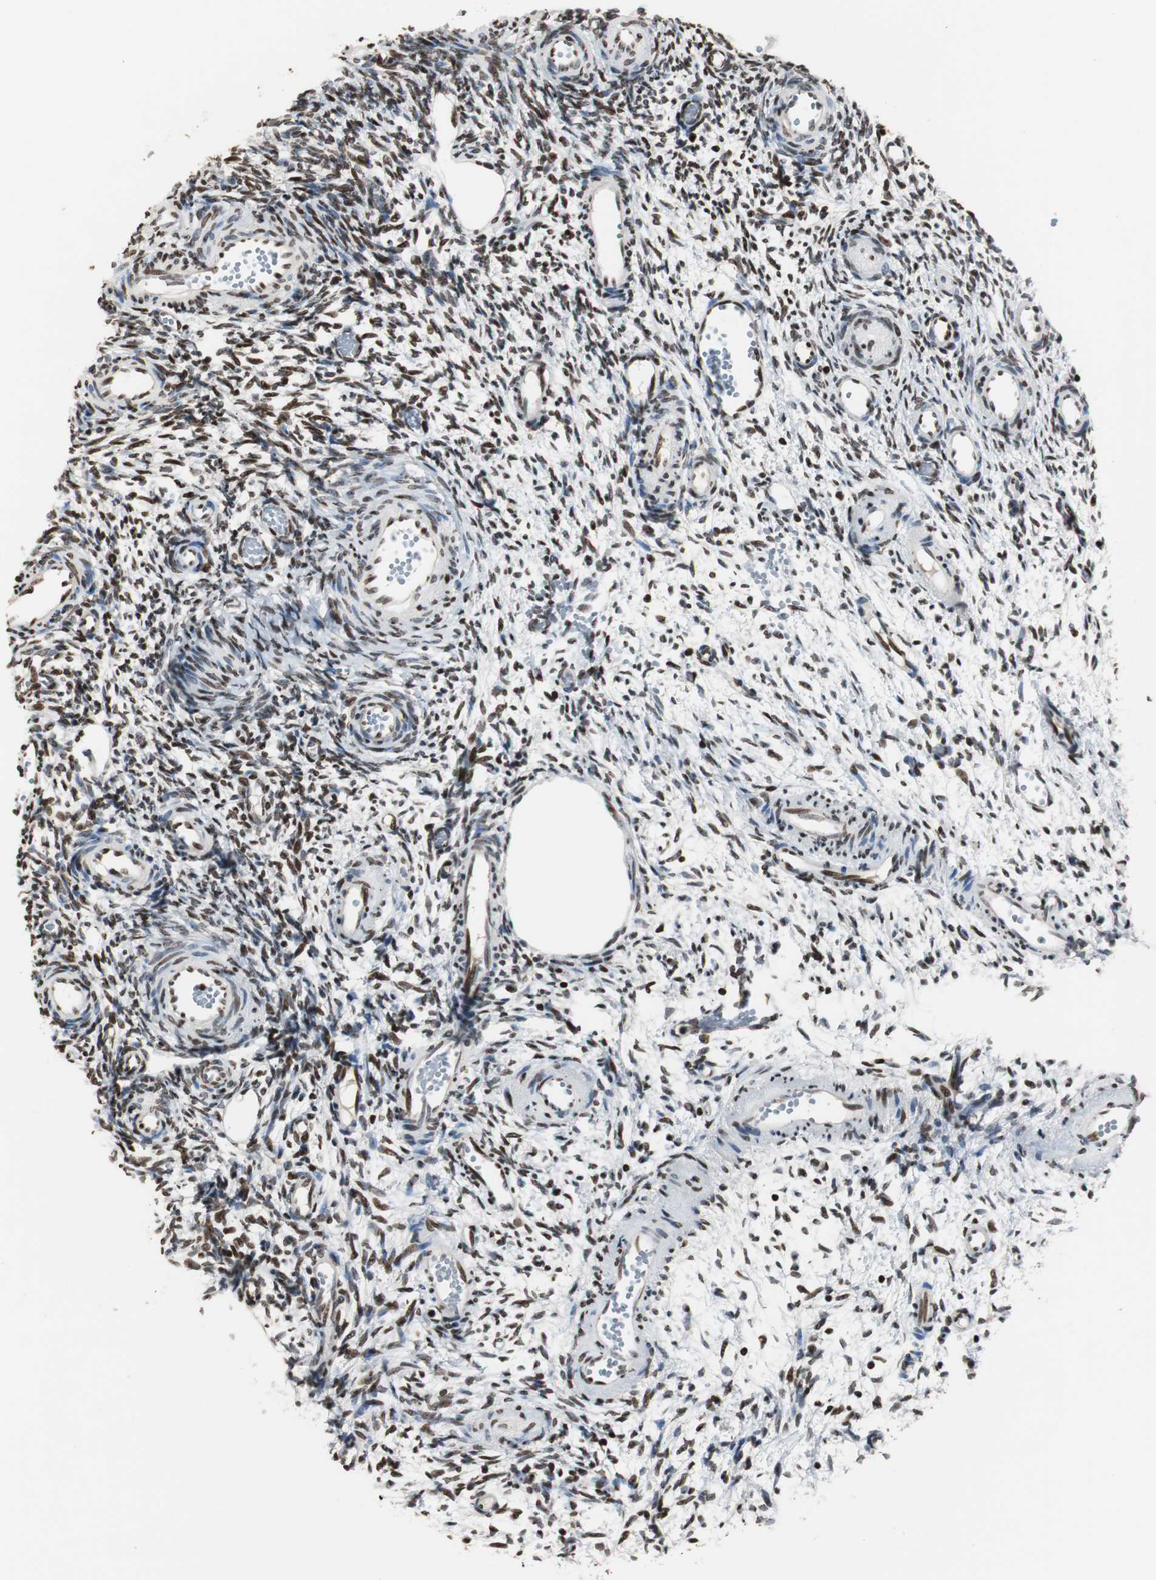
{"staining": {"intensity": "strong", "quantity": ">75%", "location": "nuclear"}, "tissue": "ovary", "cell_type": "Ovarian stroma cells", "image_type": "normal", "snomed": [{"axis": "morphology", "description": "Normal tissue, NOS"}, {"axis": "topography", "description": "Ovary"}], "caption": "DAB immunohistochemical staining of normal human ovary displays strong nuclear protein positivity in about >75% of ovarian stroma cells.", "gene": "PAXIP1", "patient": {"sex": "female", "age": 35}}